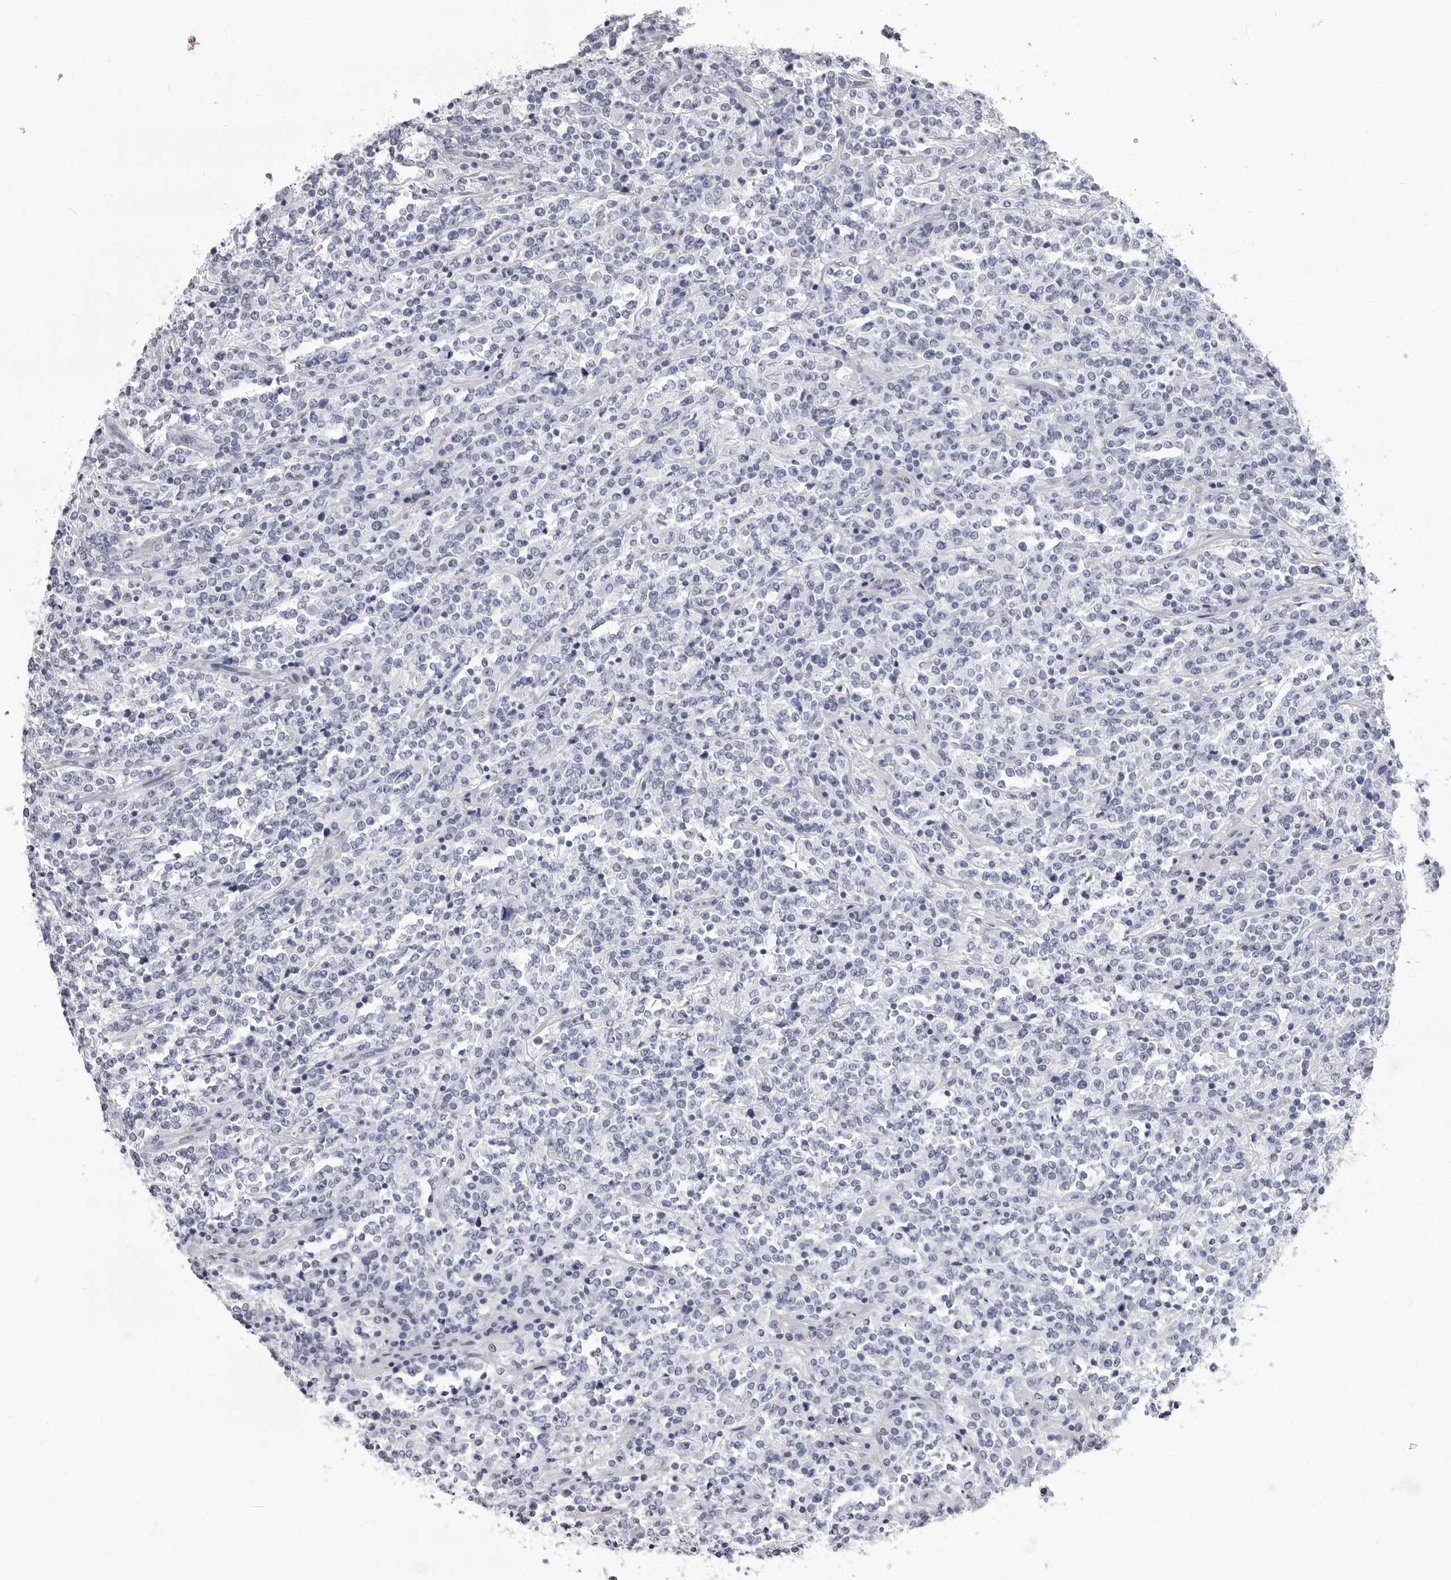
{"staining": {"intensity": "negative", "quantity": "none", "location": "none"}, "tissue": "lymphoma", "cell_type": "Tumor cells", "image_type": "cancer", "snomed": [{"axis": "morphology", "description": "Malignant lymphoma, non-Hodgkin's type, High grade"}, {"axis": "topography", "description": "Soft tissue"}], "caption": "A high-resolution photomicrograph shows immunohistochemistry staining of high-grade malignant lymphoma, non-Hodgkin's type, which exhibits no significant positivity in tumor cells.", "gene": "LGALS4", "patient": {"sex": "male", "age": 18}}